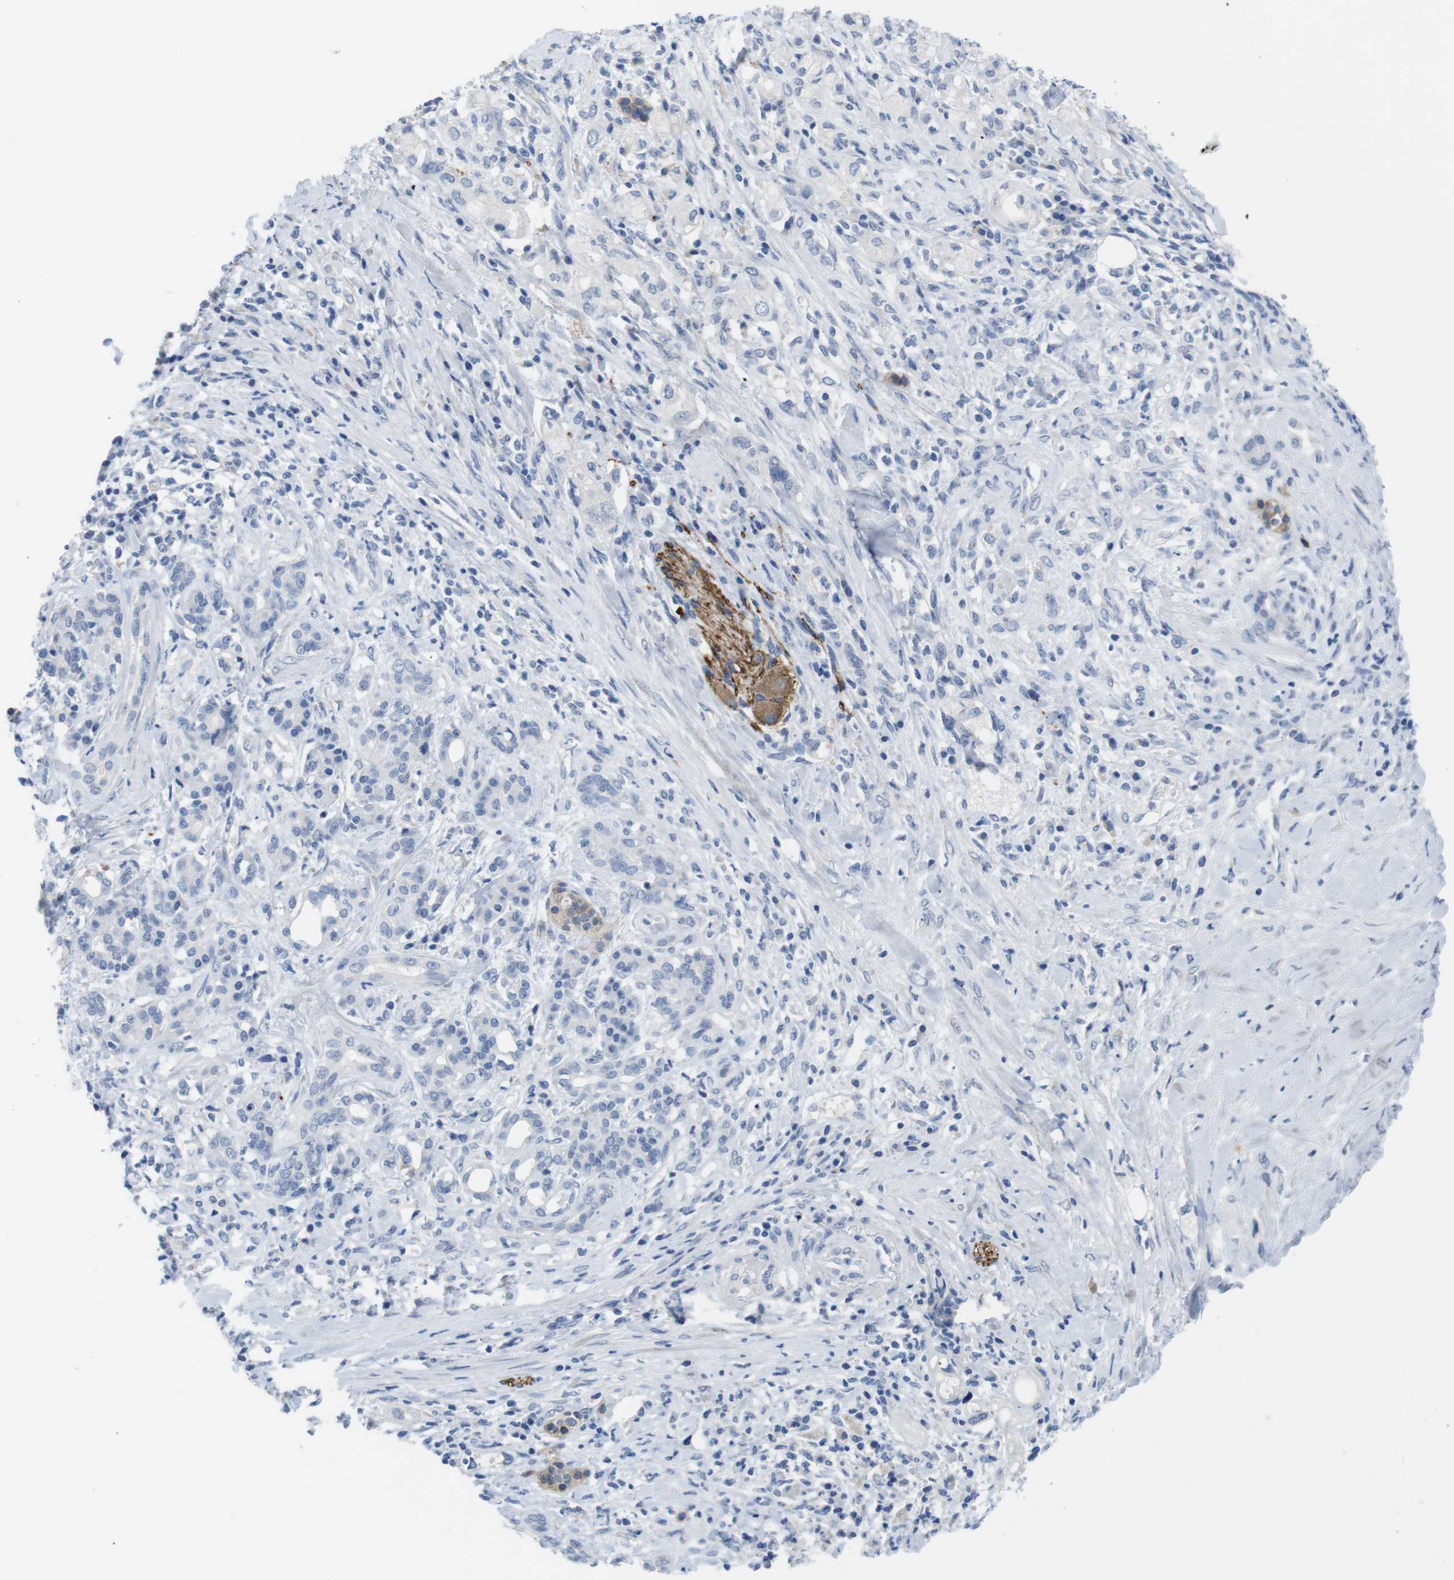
{"staining": {"intensity": "negative", "quantity": "none", "location": "none"}, "tissue": "pancreatic cancer", "cell_type": "Tumor cells", "image_type": "cancer", "snomed": [{"axis": "morphology", "description": "Adenocarcinoma, NOS"}, {"axis": "topography", "description": "Pancreas"}], "caption": "The immunohistochemistry micrograph has no significant staining in tumor cells of pancreatic cancer tissue.", "gene": "MAP6", "patient": {"sex": "female", "age": 56}}